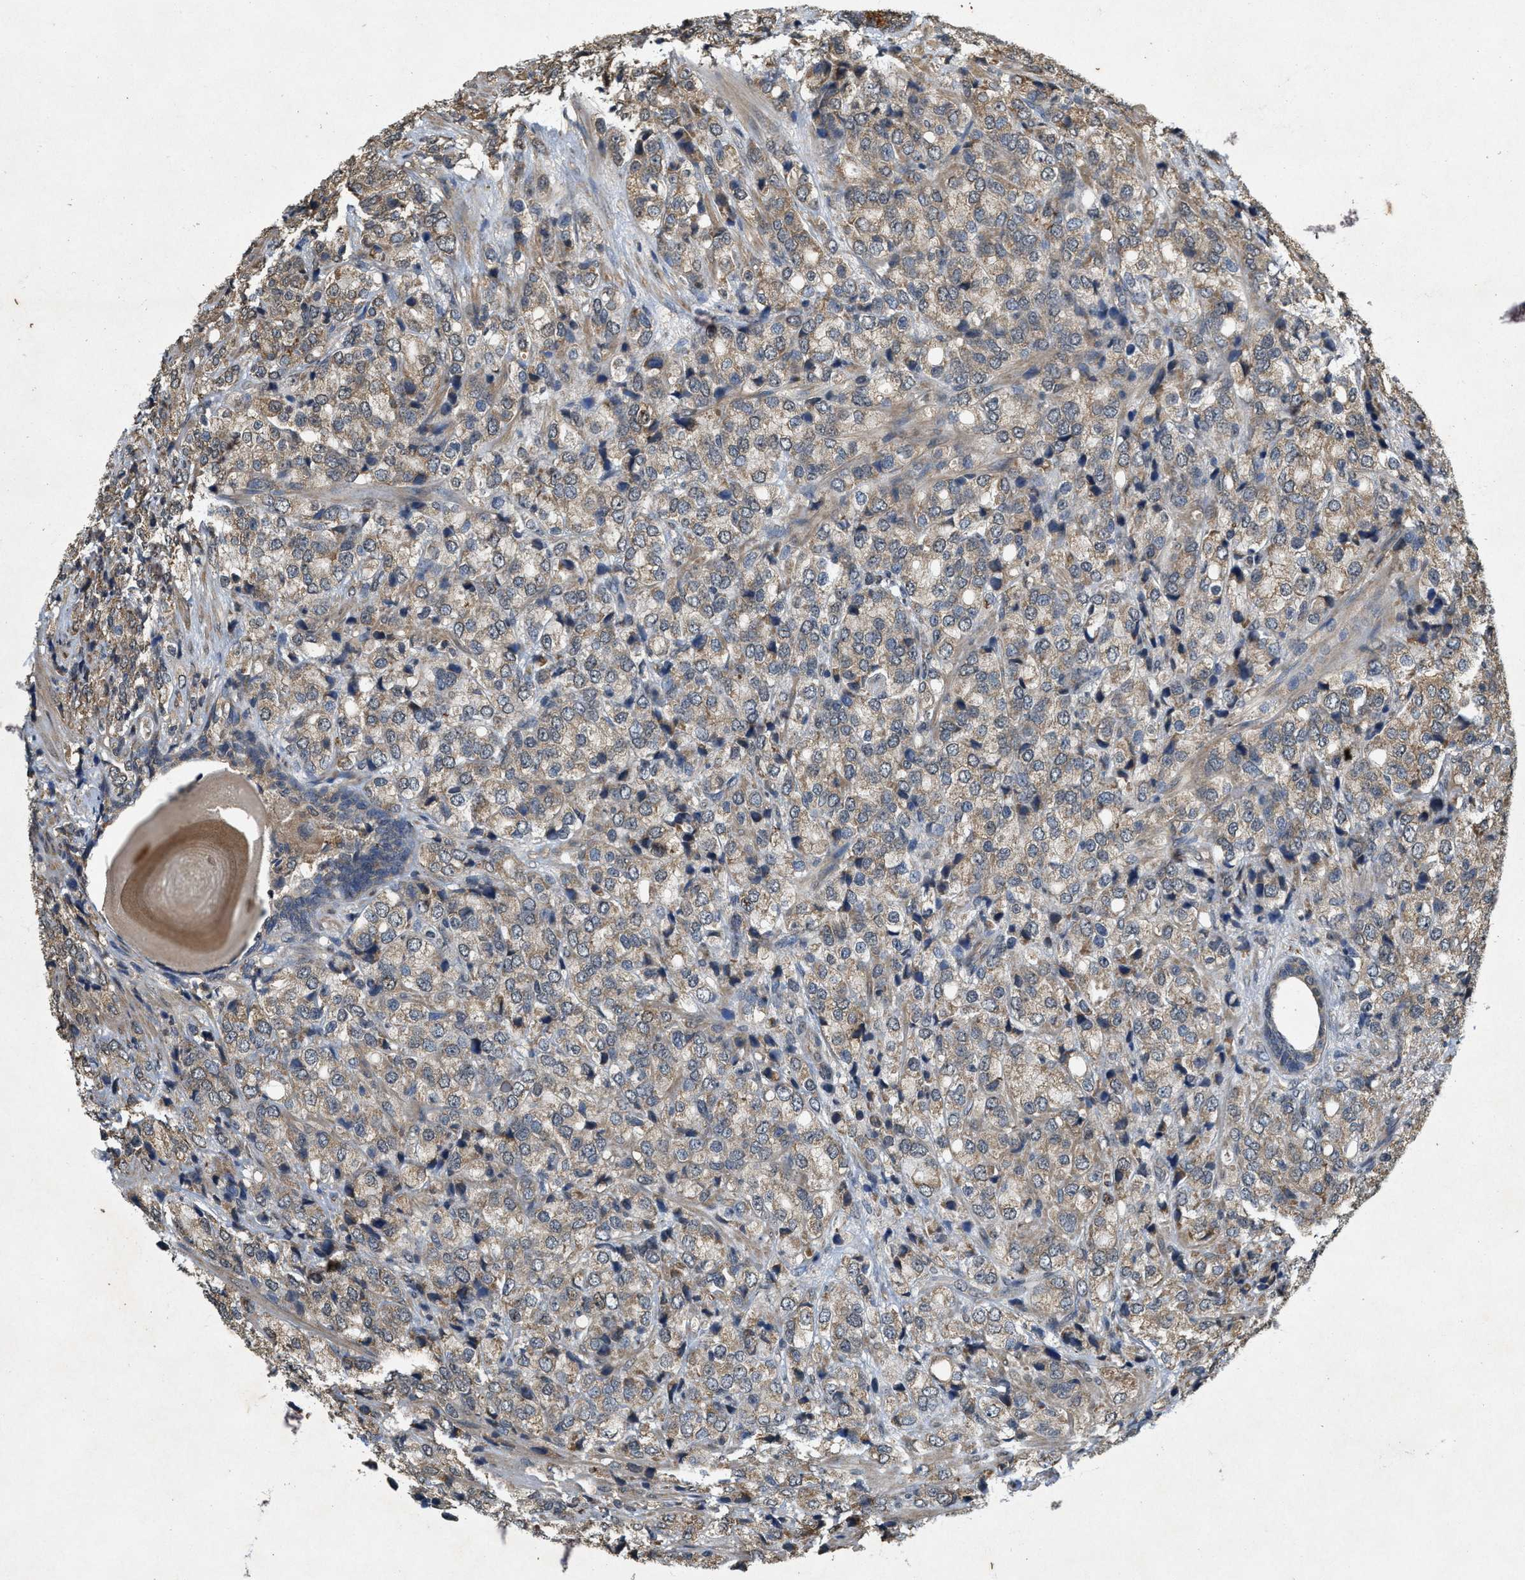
{"staining": {"intensity": "moderate", "quantity": ">75%", "location": "cytoplasmic/membranous"}, "tissue": "prostate cancer", "cell_type": "Tumor cells", "image_type": "cancer", "snomed": [{"axis": "morphology", "description": "Adenocarcinoma, Medium grade"}, {"axis": "topography", "description": "Prostate"}], "caption": "A micrograph of prostate adenocarcinoma (medium-grade) stained for a protein demonstrates moderate cytoplasmic/membranous brown staining in tumor cells.", "gene": "KIF21A", "patient": {"sex": "male", "age": 70}}